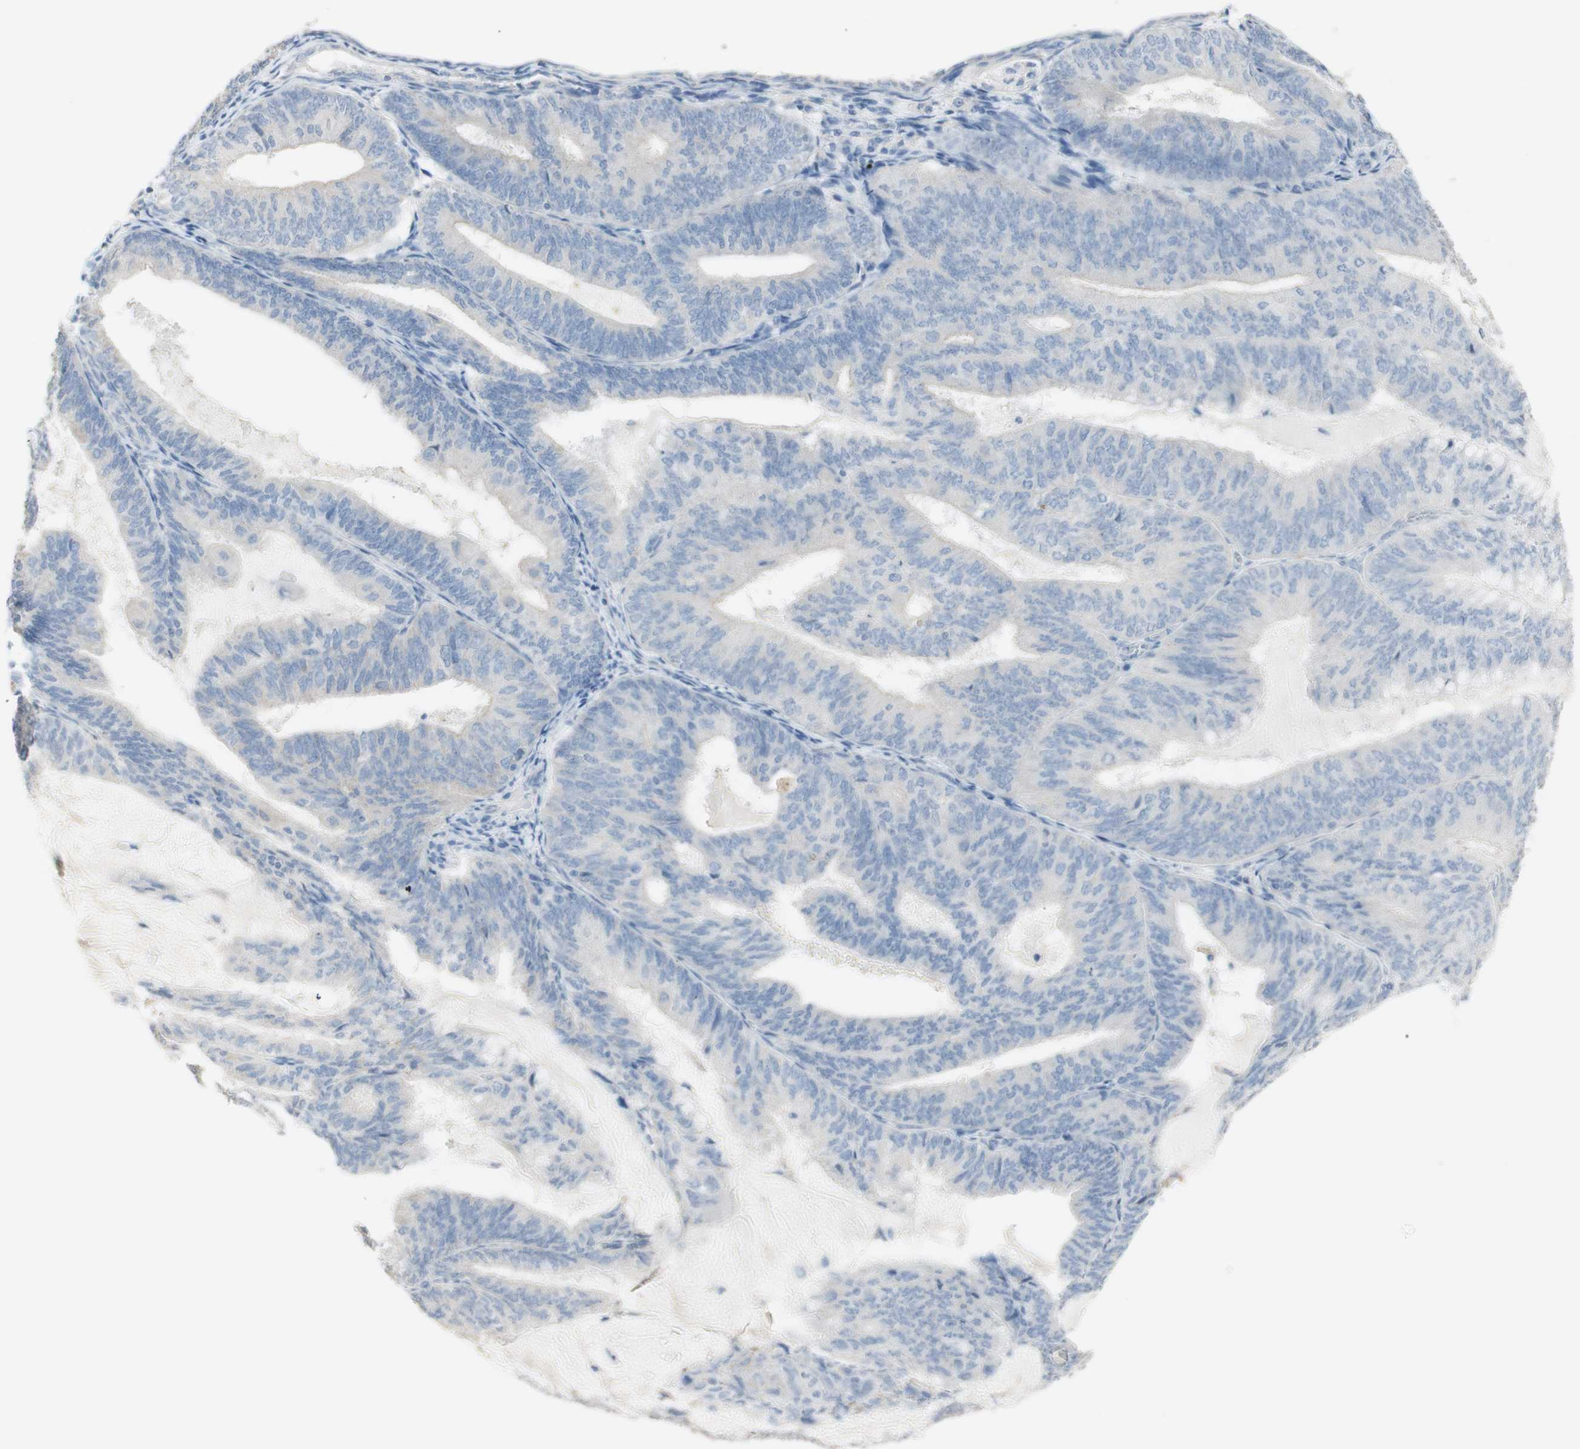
{"staining": {"intensity": "negative", "quantity": "none", "location": "none"}, "tissue": "endometrial cancer", "cell_type": "Tumor cells", "image_type": "cancer", "snomed": [{"axis": "morphology", "description": "Adenocarcinoma, NOS"}, {"axis": "topography", "description": "Endometrium"}], "caption": "Tumor cells show no significant protein positivity in endometrial adenocarcinoma. Nuclei are stained in blue.", "gene": "ART3", "patient": {"sex": "female", "age": 81}}